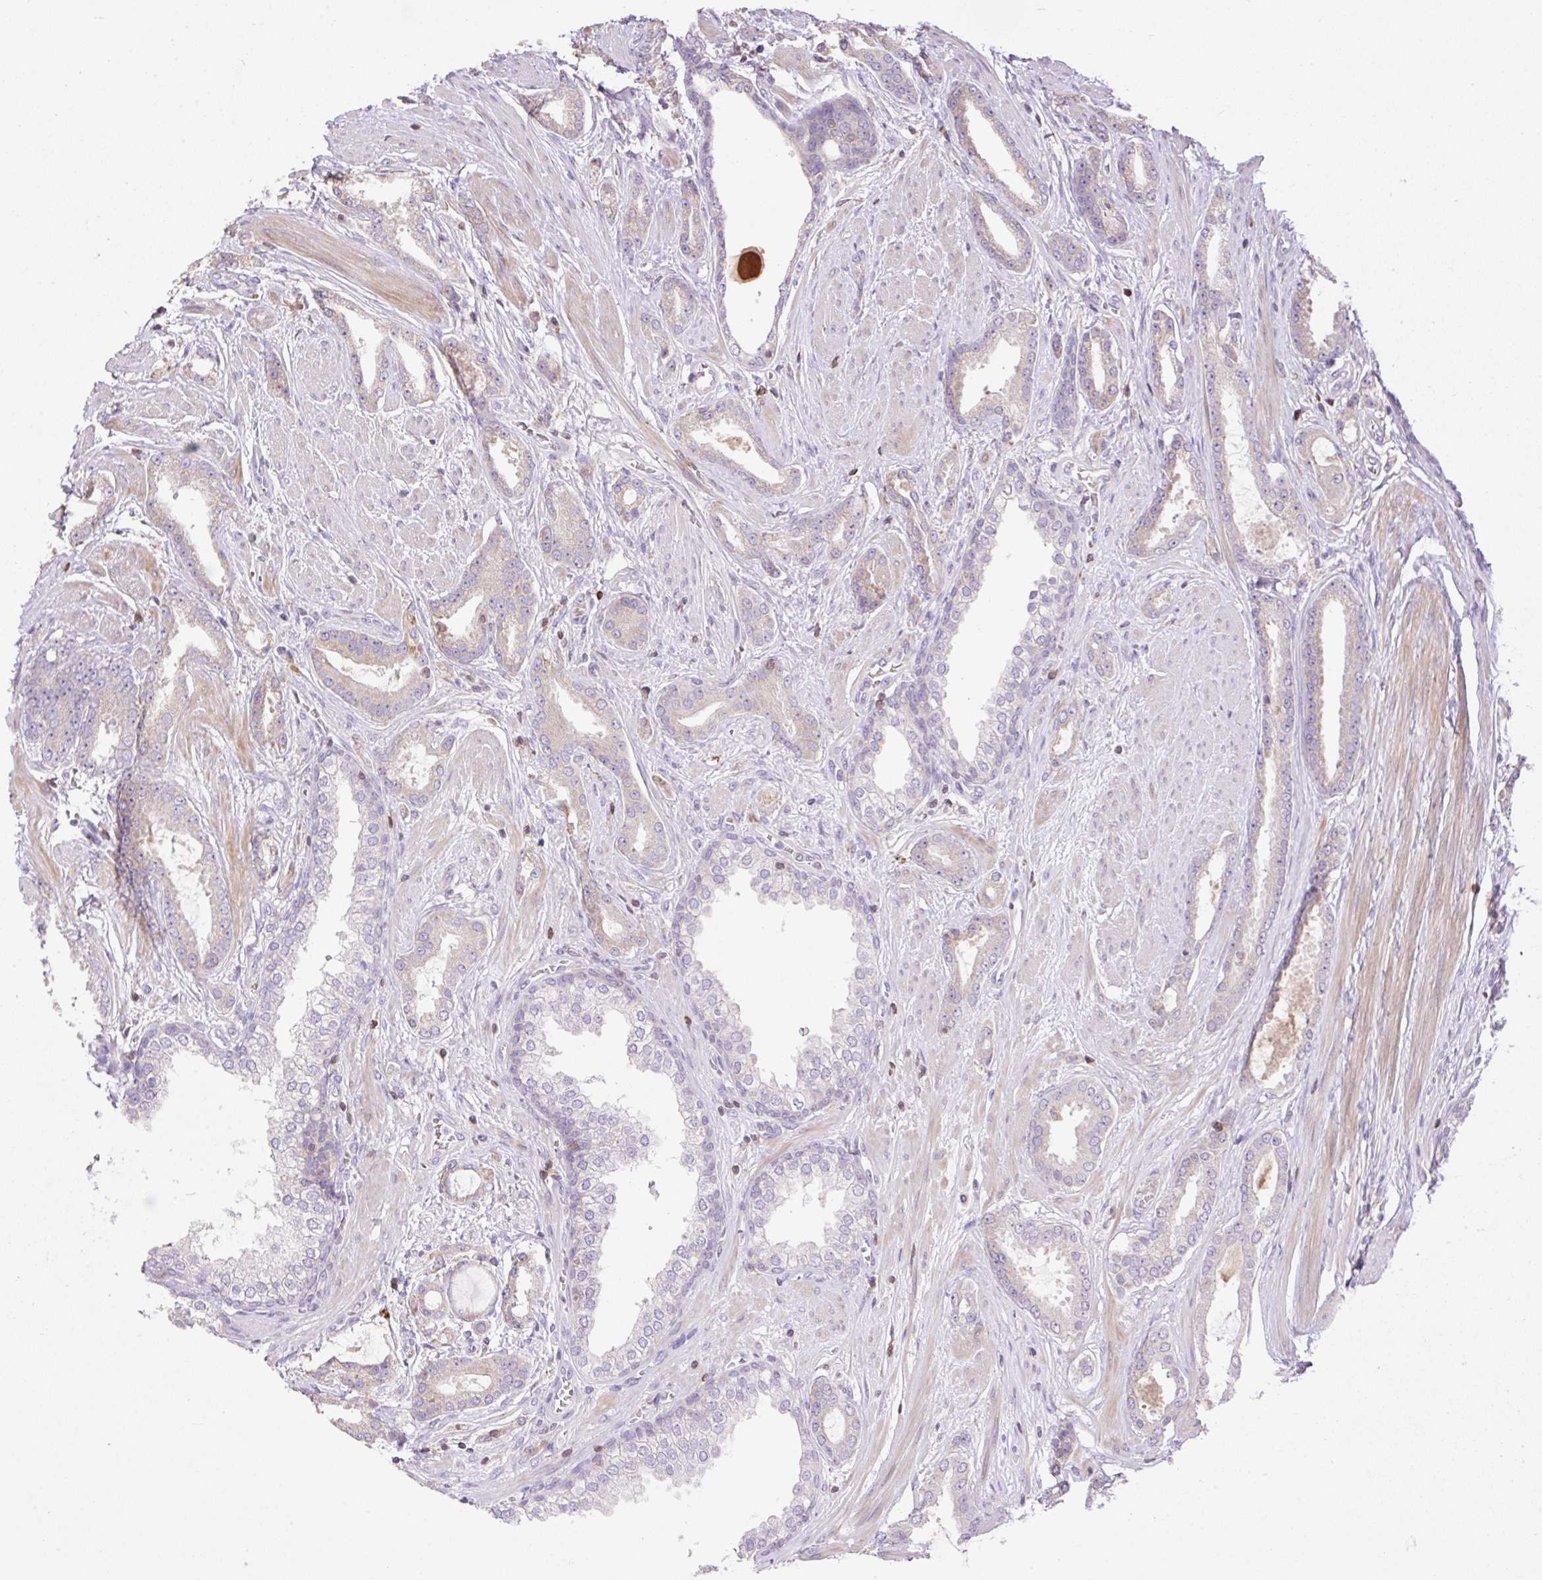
{"staining": {"intensity": "negative", "quantity": "none", "location": "none"}, "tissue": "prostate cancer", "cell_type": "Tumor cells", "image_type": "cancer", "snomed": [{"axis": "morphology", "description": "Adenocarcinoma, Low grade"}, {"axis": "topography", "description": "Prostate"}], "caption": "This is an IHC micrograph of human prostate cancer (low-grade adenocarcinoma). There is no positivity in tumor cells.", "gene": "VPS25", "patient": {"sex": "male", "age": 42}}